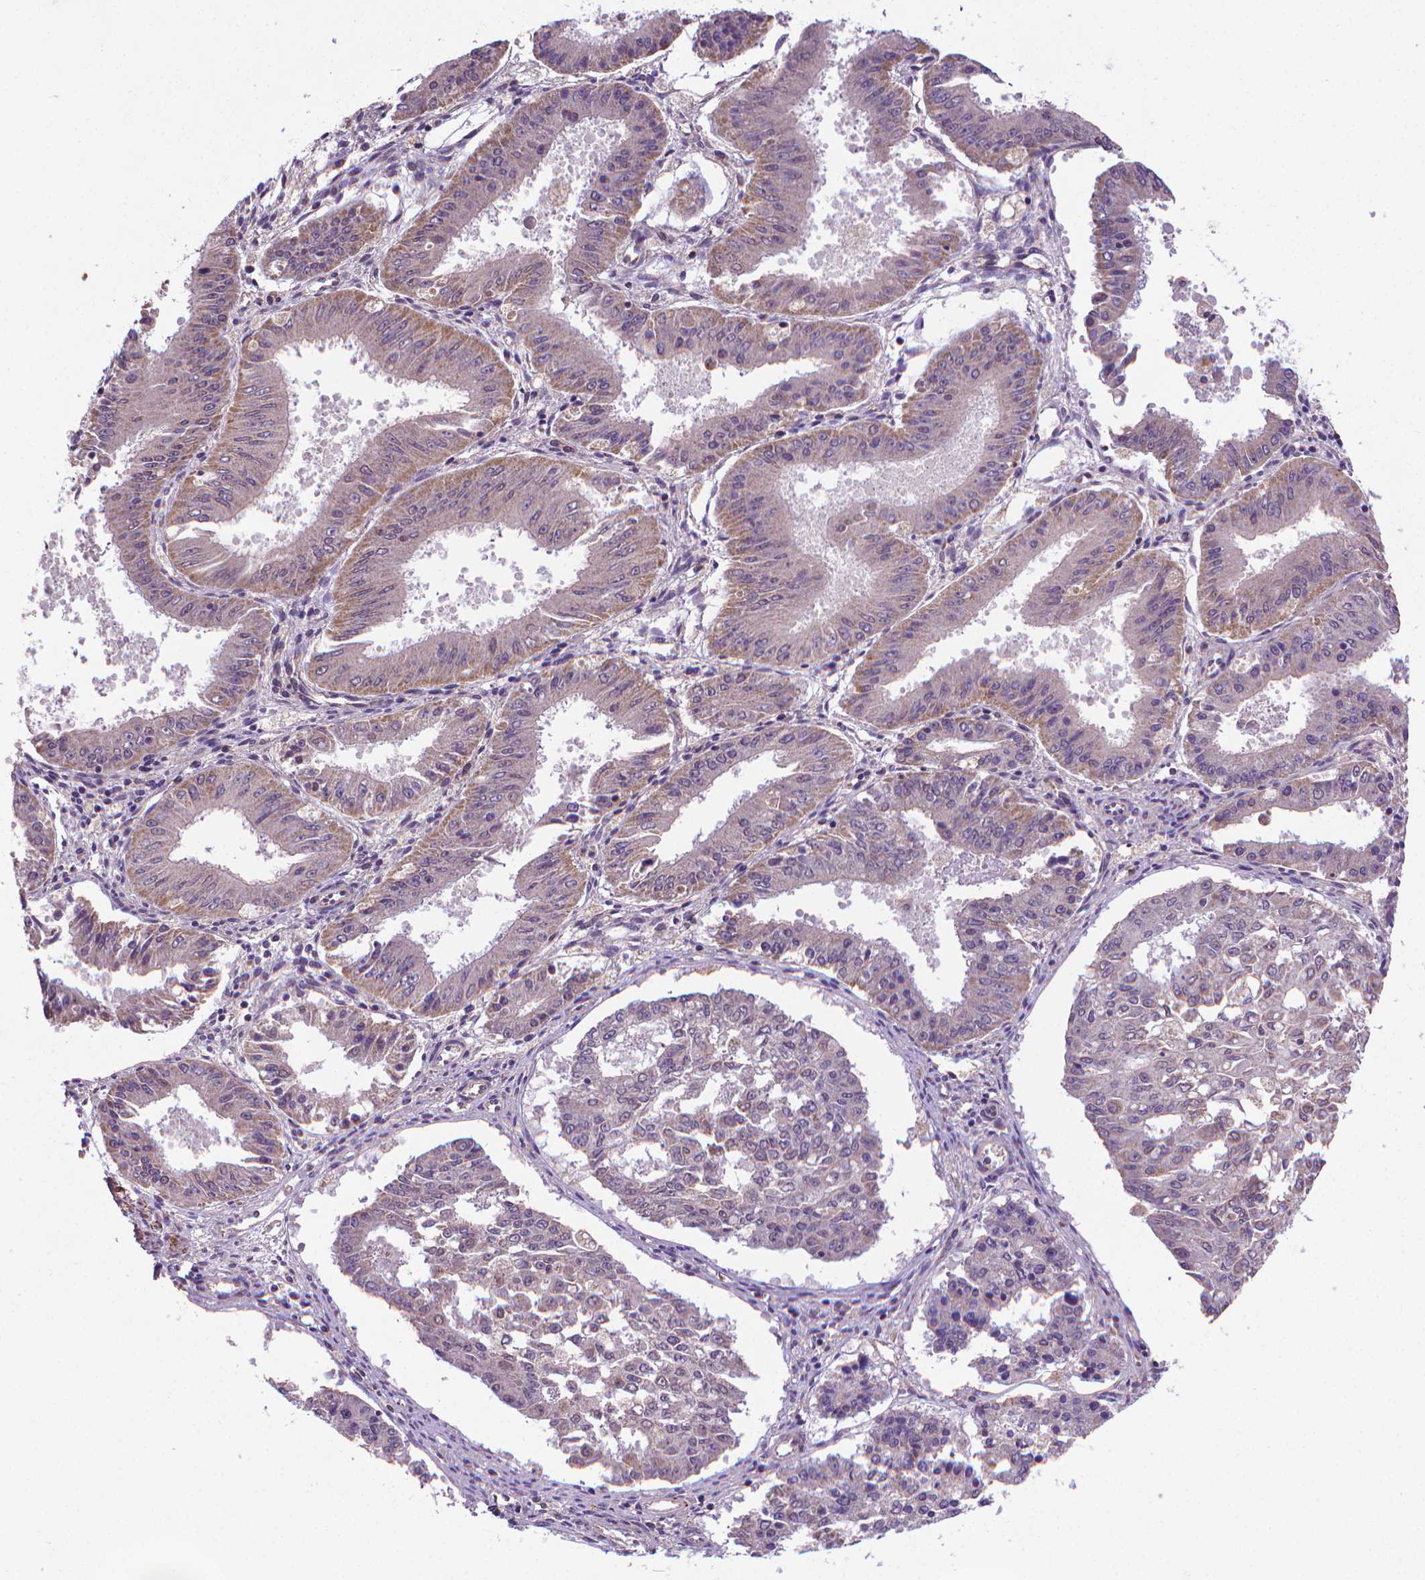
{"staining": {"intensity": "weak", "quantity": "<25%", "location": "cytoplasmic/membranous"}, "tissue": "ovarian cancer", "cell_type": "Tumor cells", "image_type": "cancer", "snomed": [{"axis": "morphology", "description": "Carcinoma, endometroid"}, {"axis": "topography", "description": "Ovary"}], "caption": "Immunohistochemistry micrograph of ovarian cancer (endometroid carcinoma) stained for a protein (brown), which displays no positivity in tumor cells.", "gene": "GPR63", "patient": {"sex": "female", "age": 42}}